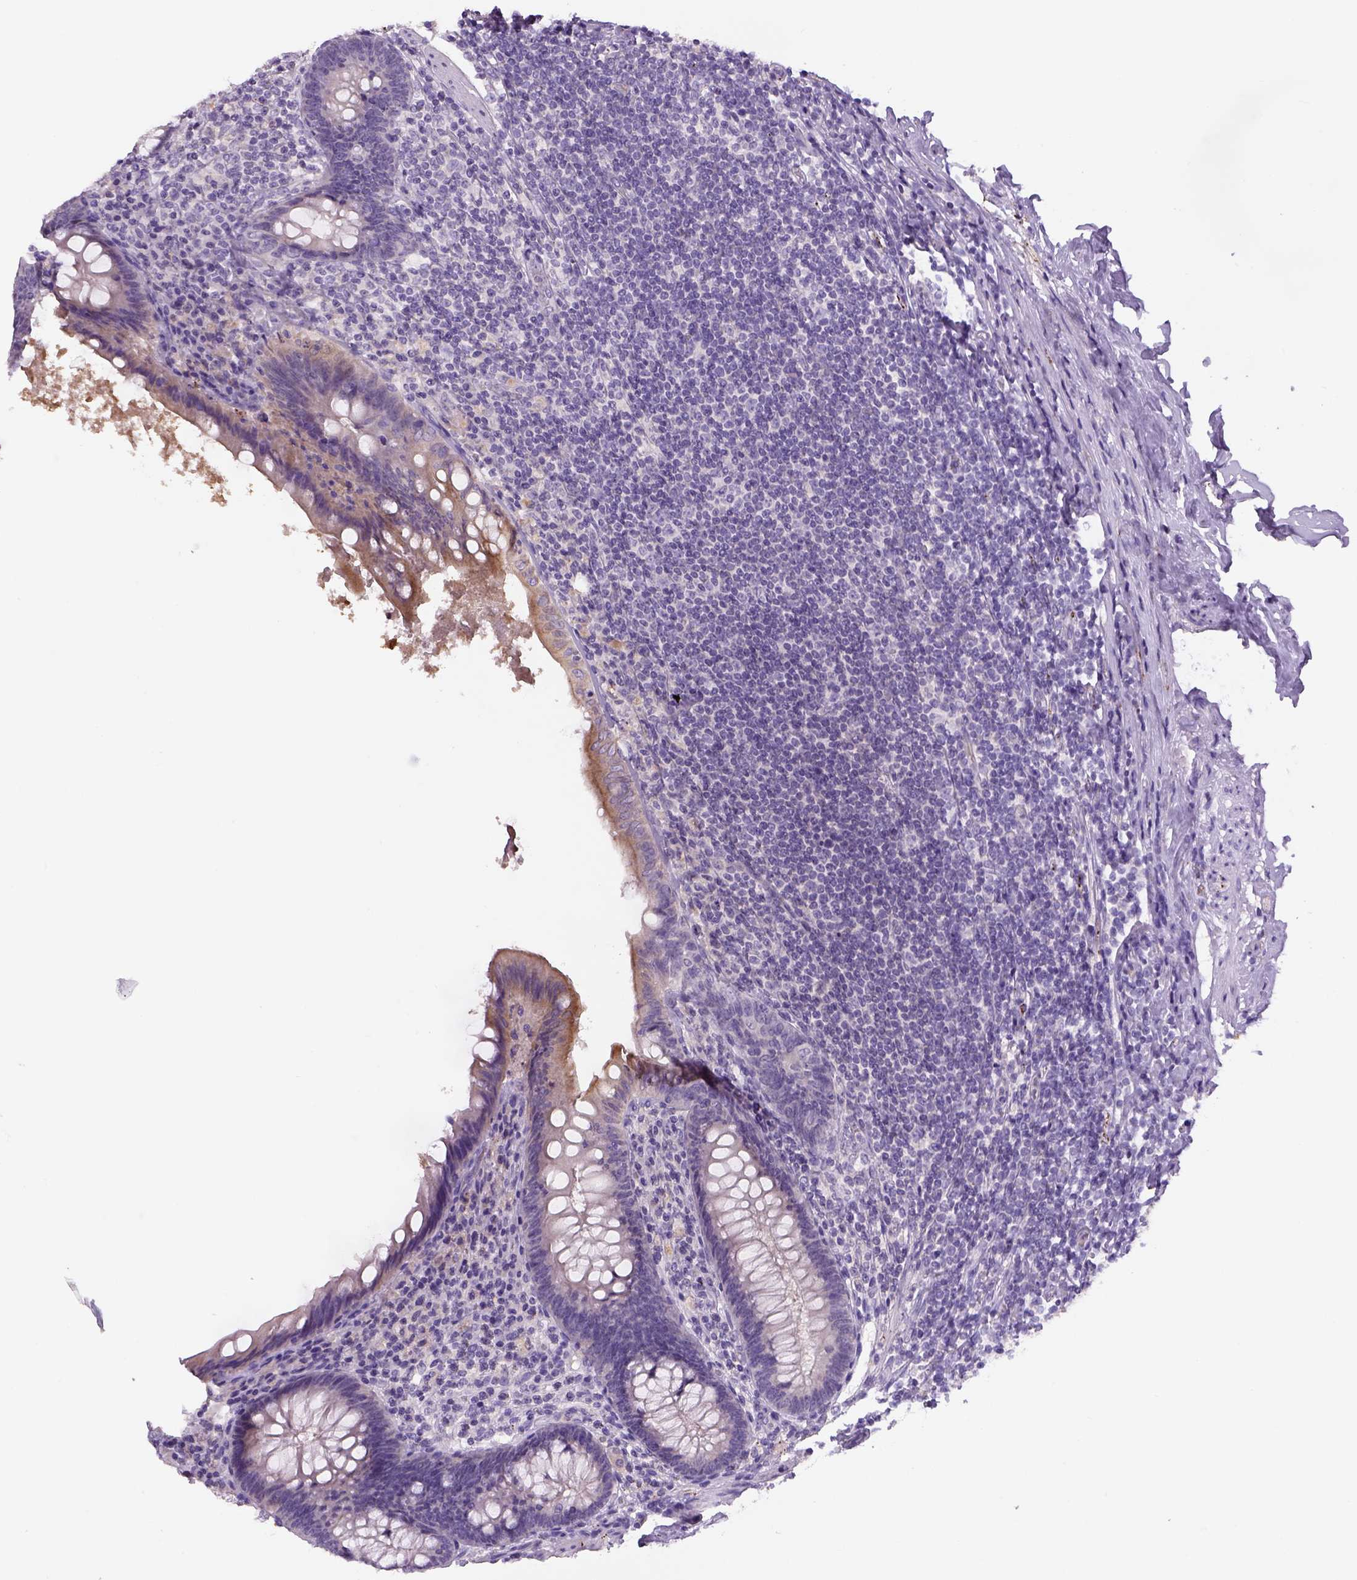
{"staining": {"intensity": "weak", "quantity": "<25%", "location": "cytoplasmic/membranous"}, "tissue": "appendix", "cell_type": "Glandular cells", "image_type": "normal", "snomed": [{"axis": "morphology", "description": "Normal tissue, NOS"}, {"axis": "topography", "description": "Appendix"}], "caption": "The micrograph exhibits no significant positivity in glandular cells of appendix. (Brightfield microscopy of DAB IHC at high magnification).", "gene": "DBH", "patient": {"sex": "male", "age": 47}}